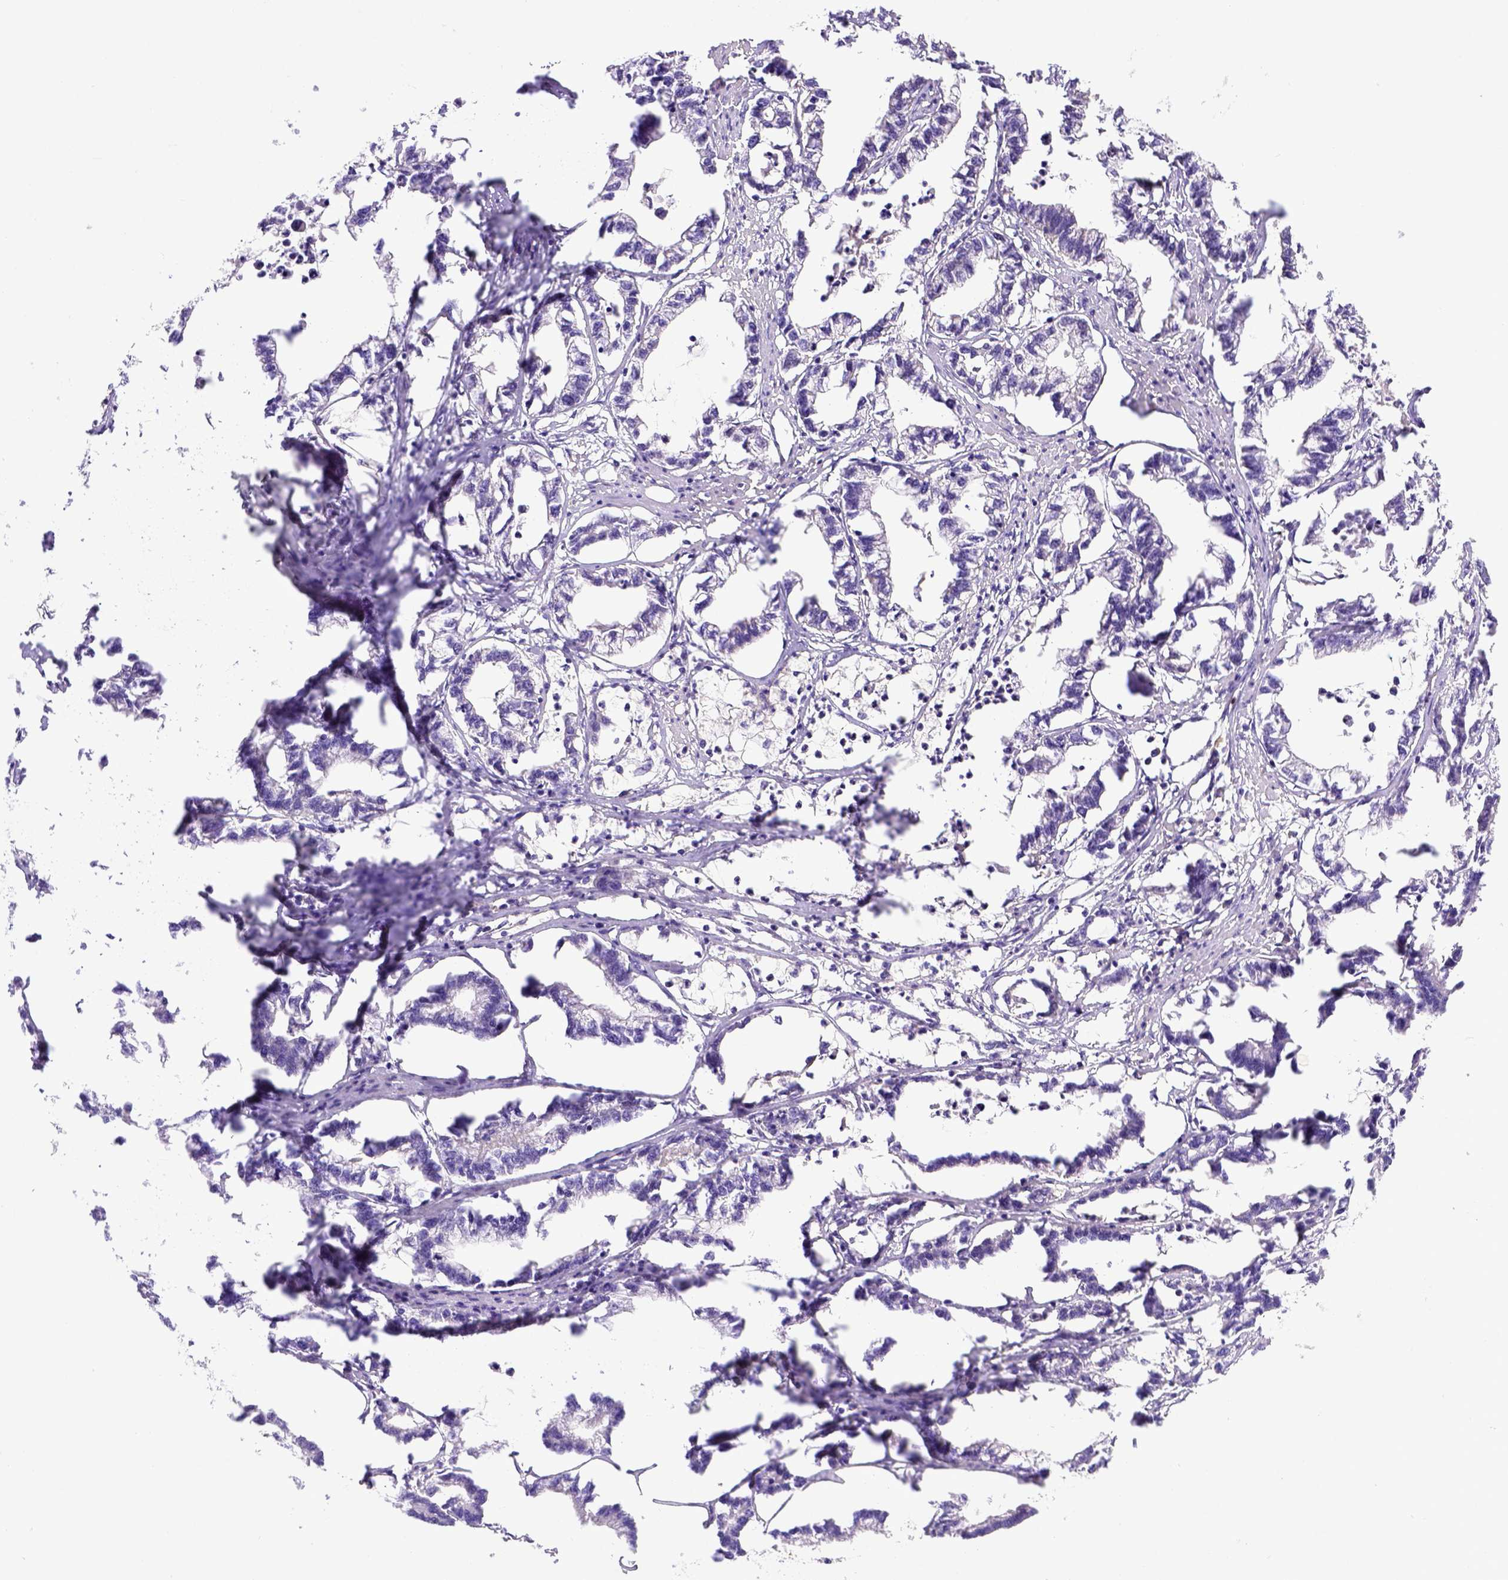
{"staining": {"intensity": "negative", "quantity": "none", "location": "none"}, "tissue": "stomach cancer", "cell_type": "Tumor cells", "image_type": "cancer", "snomed": [{"axis": "morphology", "description": "Adenocarcinoma, NOS"}, {"axis": "topography", "description": "Stomach"}], "caption": "IHC image of human adenocarcinoma (stomach) stained for a protein (brown), which displays no staining in tumor cells.", "gene": "CFAP300", "patient": {"sex": "male", "age": 83}}